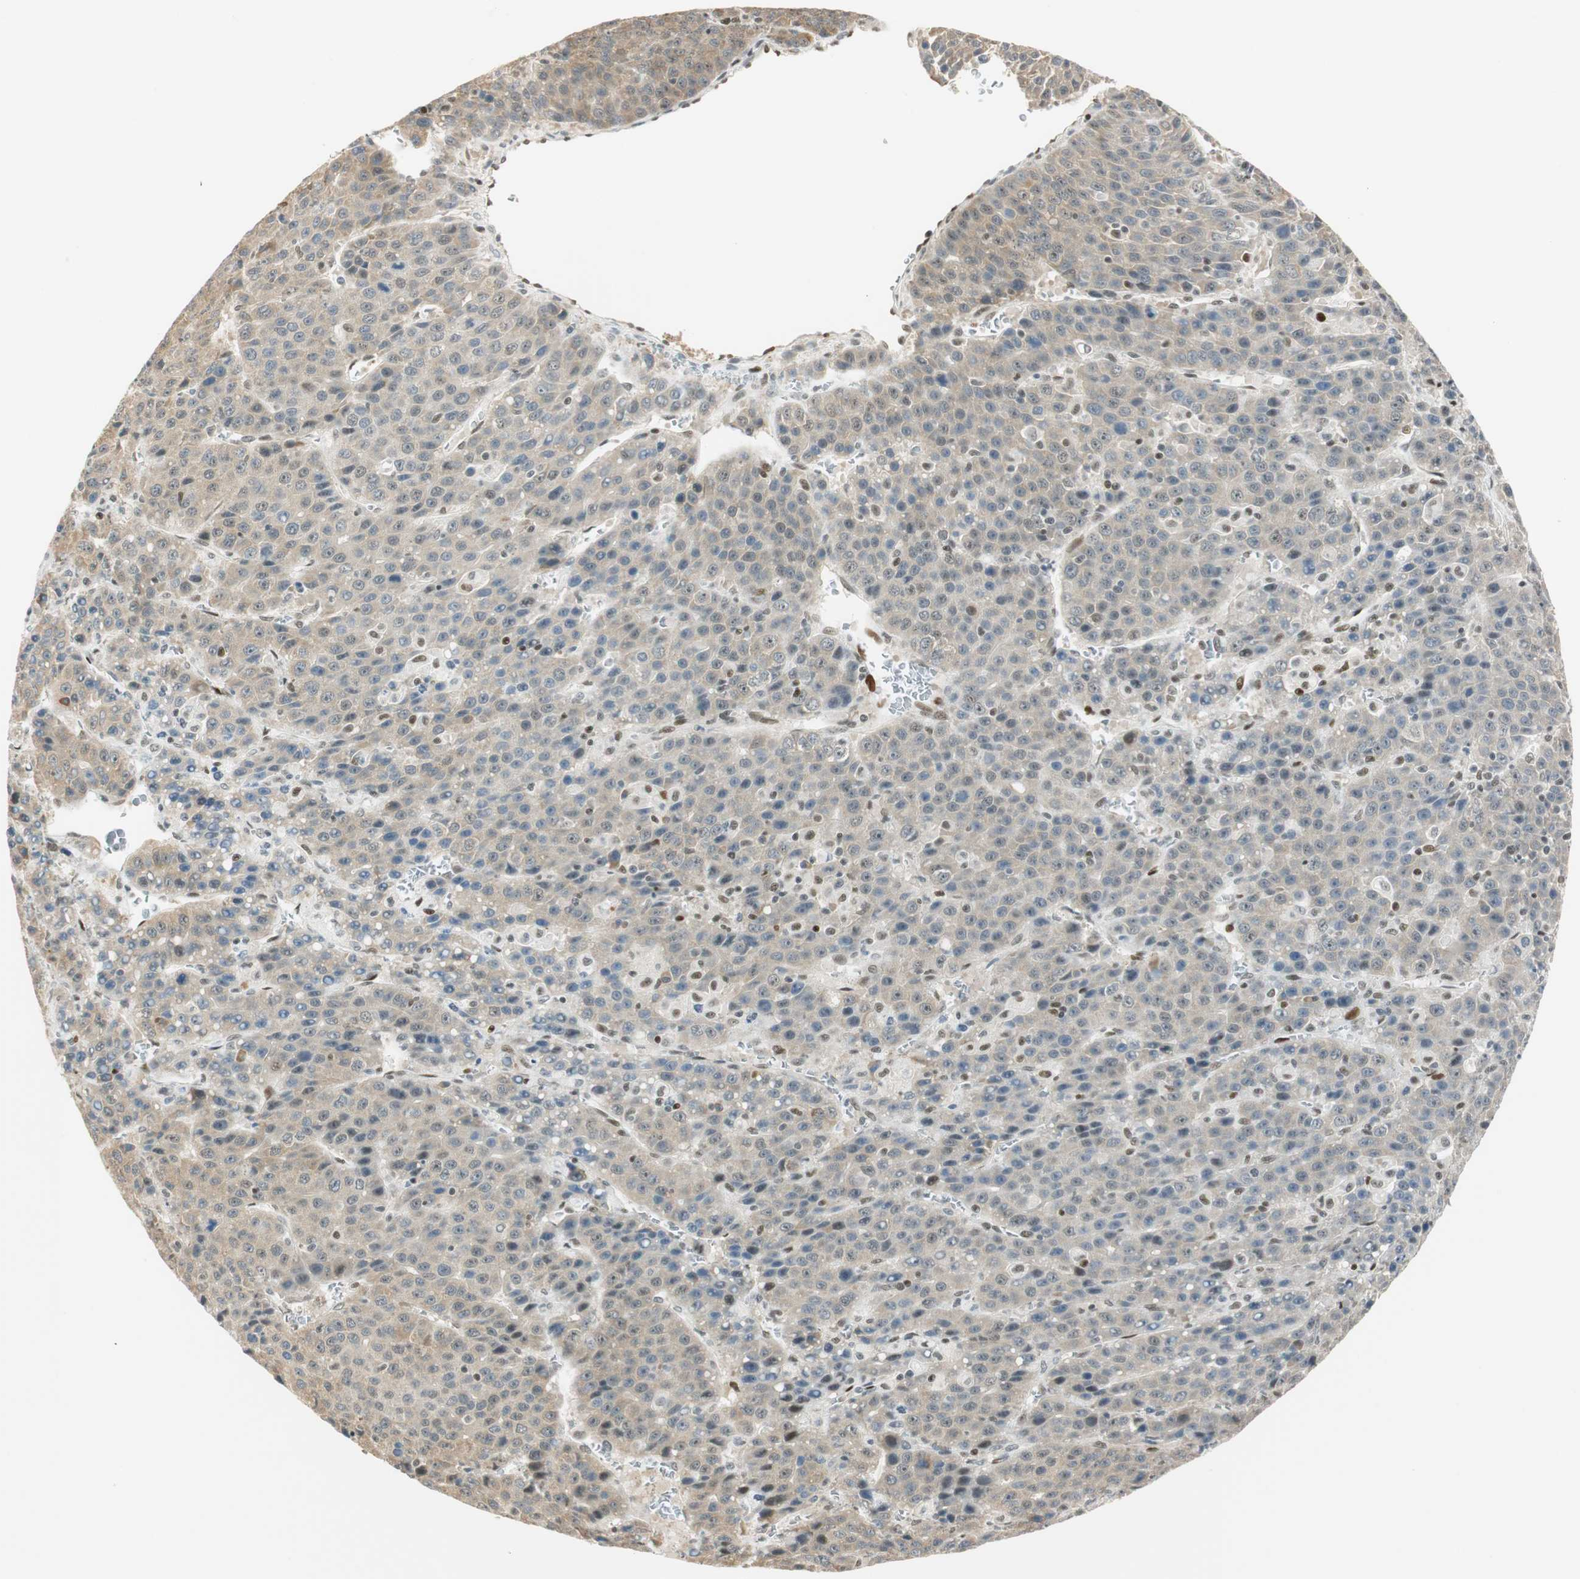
{"staining": {"intensity": "weak", "quantity": "<25%", "location": "cytoplasmic/membranous"}, "tissue": "liver cancer", "cell_type": "Tumor cells", "image_type": "cancer", "snomed": [{"axis": "morphology", "description": "Carcinoma, Hepatocellular, NOS"}, {"axis": "topography", "description": "Liver"}], "caption": "The photomicrograph displays no staining of tumor cells in liver cancer.", "gene": "MSX2", "patient": {"sex": "female", "age": 53}}